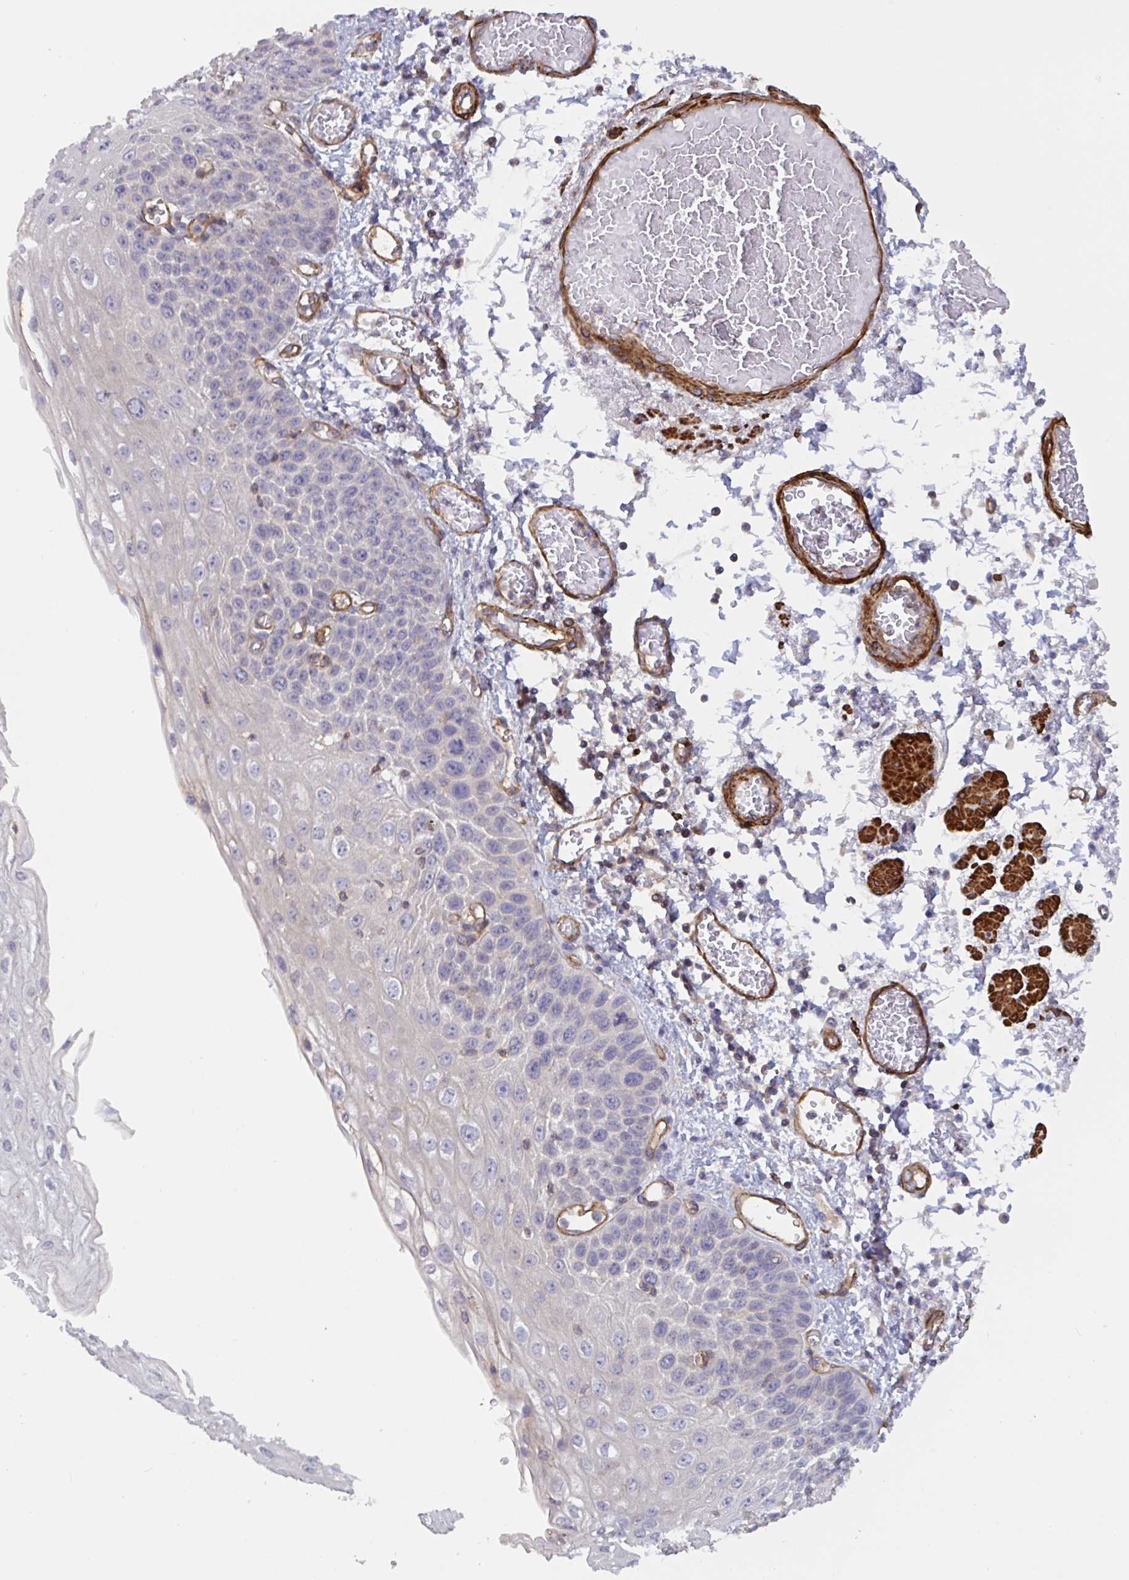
{"staining": {"intensity": "negative", "quantity": "none", "location": "none"}, "tissue": "esophagus", "cell_type": "Squamous epithelial cells", "image_type": "normal", "snomed": [{"axis": "morphology", "description": "Normal tissue, NOS"}, {"axis": "morphology", "description": "Adenocarcinoma, NOS"}, {"axis": "topography", "description": "Esophagus"}], "caption": "This is a histopathology image of immunohistochemistry (IHC) staining of normal esophagus, which shows no expression in squamous epithelial cells.", "gene": "SHISA7", "patient": {"sex": "male", "age": 81}}